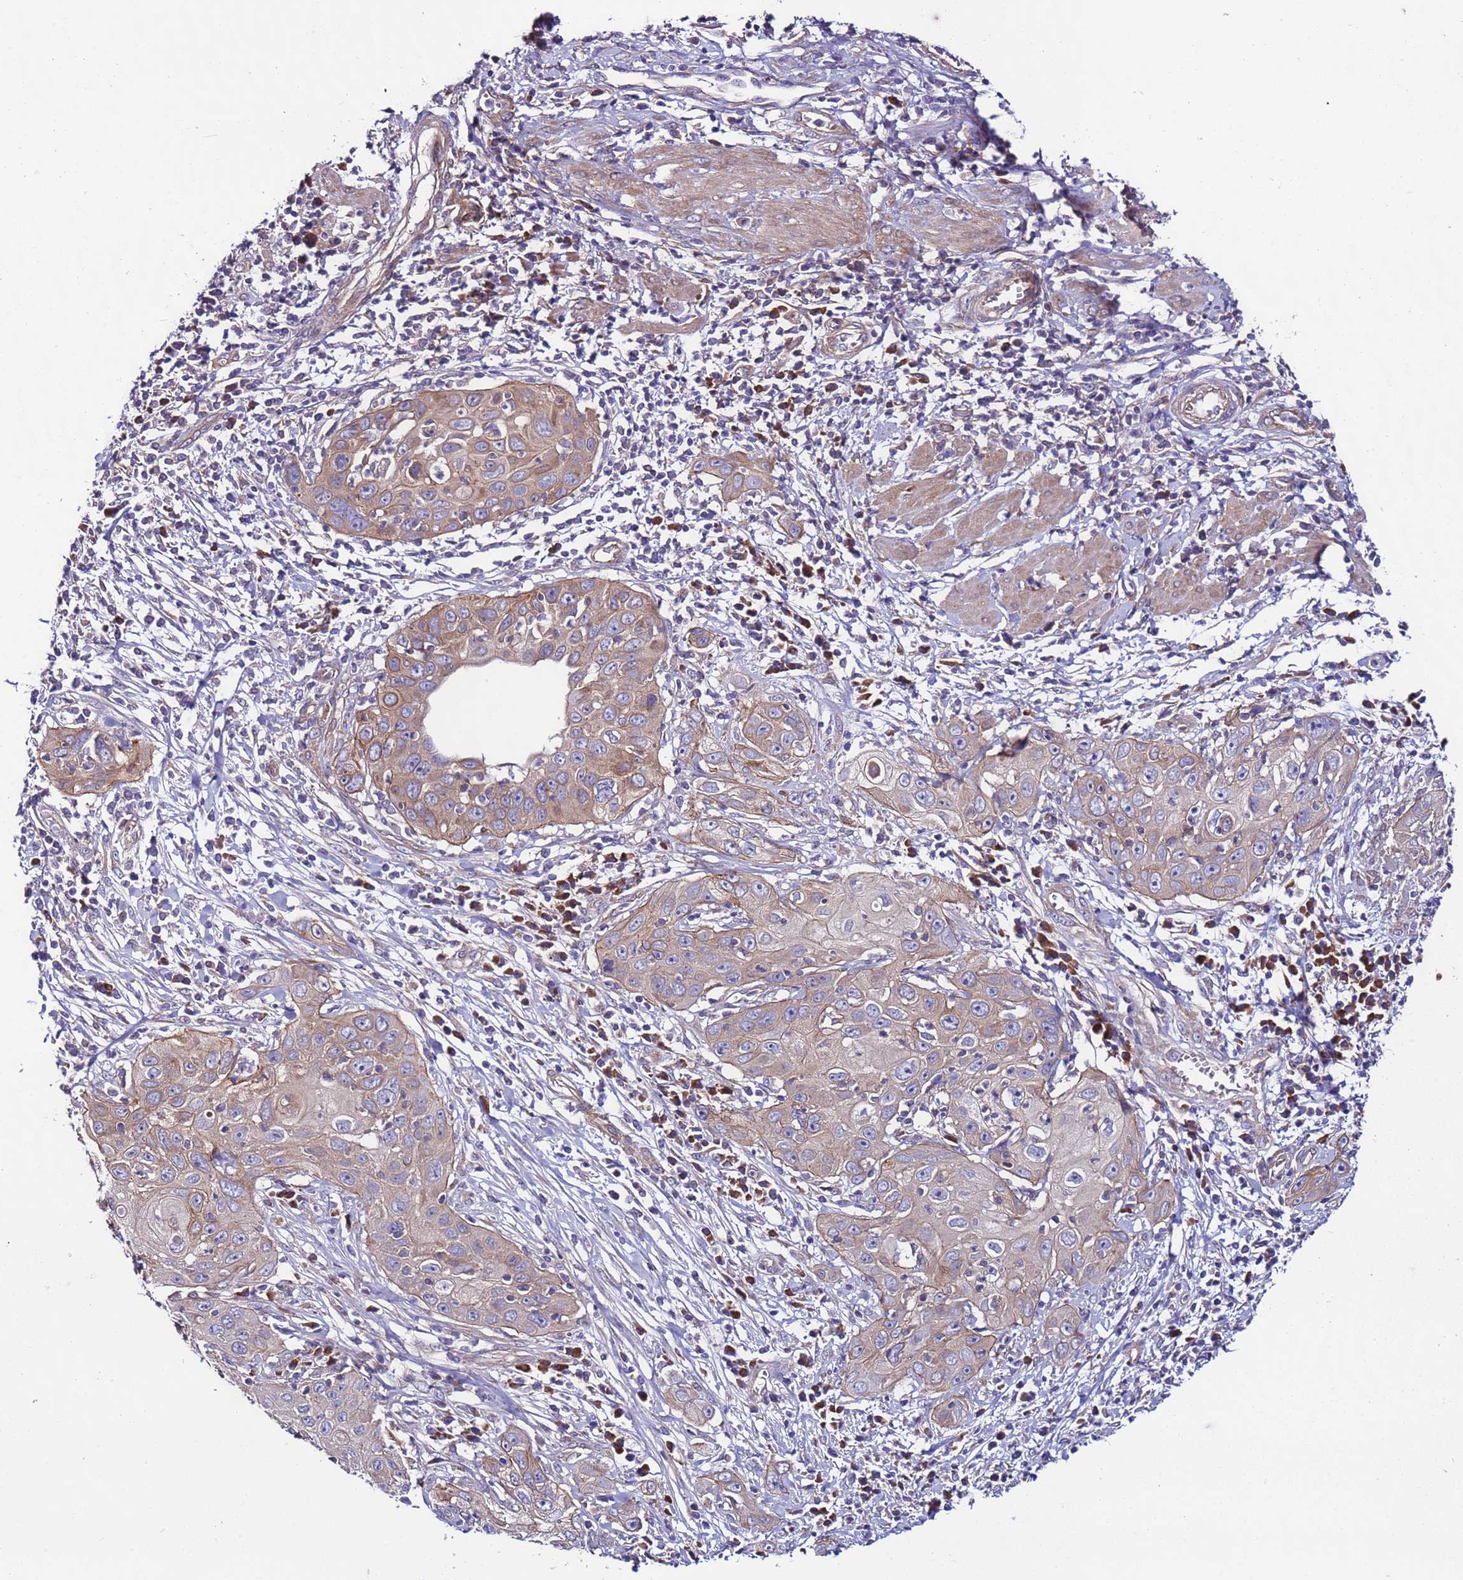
{"staining": {"intensity": "weak", "quantity": "25%-75%", "location": "cytoplasmic/membranous"}, "tissue": "cervical cancer", "cell_type": "Tumor cells", "image_type": "cancer", "snomed": [{"axis": "morphology", "description": "Squamous cell carcinoma, NOS"}, {"axis": "topography", "description": "Cervix"}], "caption": "Cervical cancer (squamous cell carcinoma) stained with a brown dye displays weak cytoplasmic/membranous positive staining in about 25%-75% of tumor cells.", "gene": "SPCS1", "patient": {"sex": "female", "age": 36}}